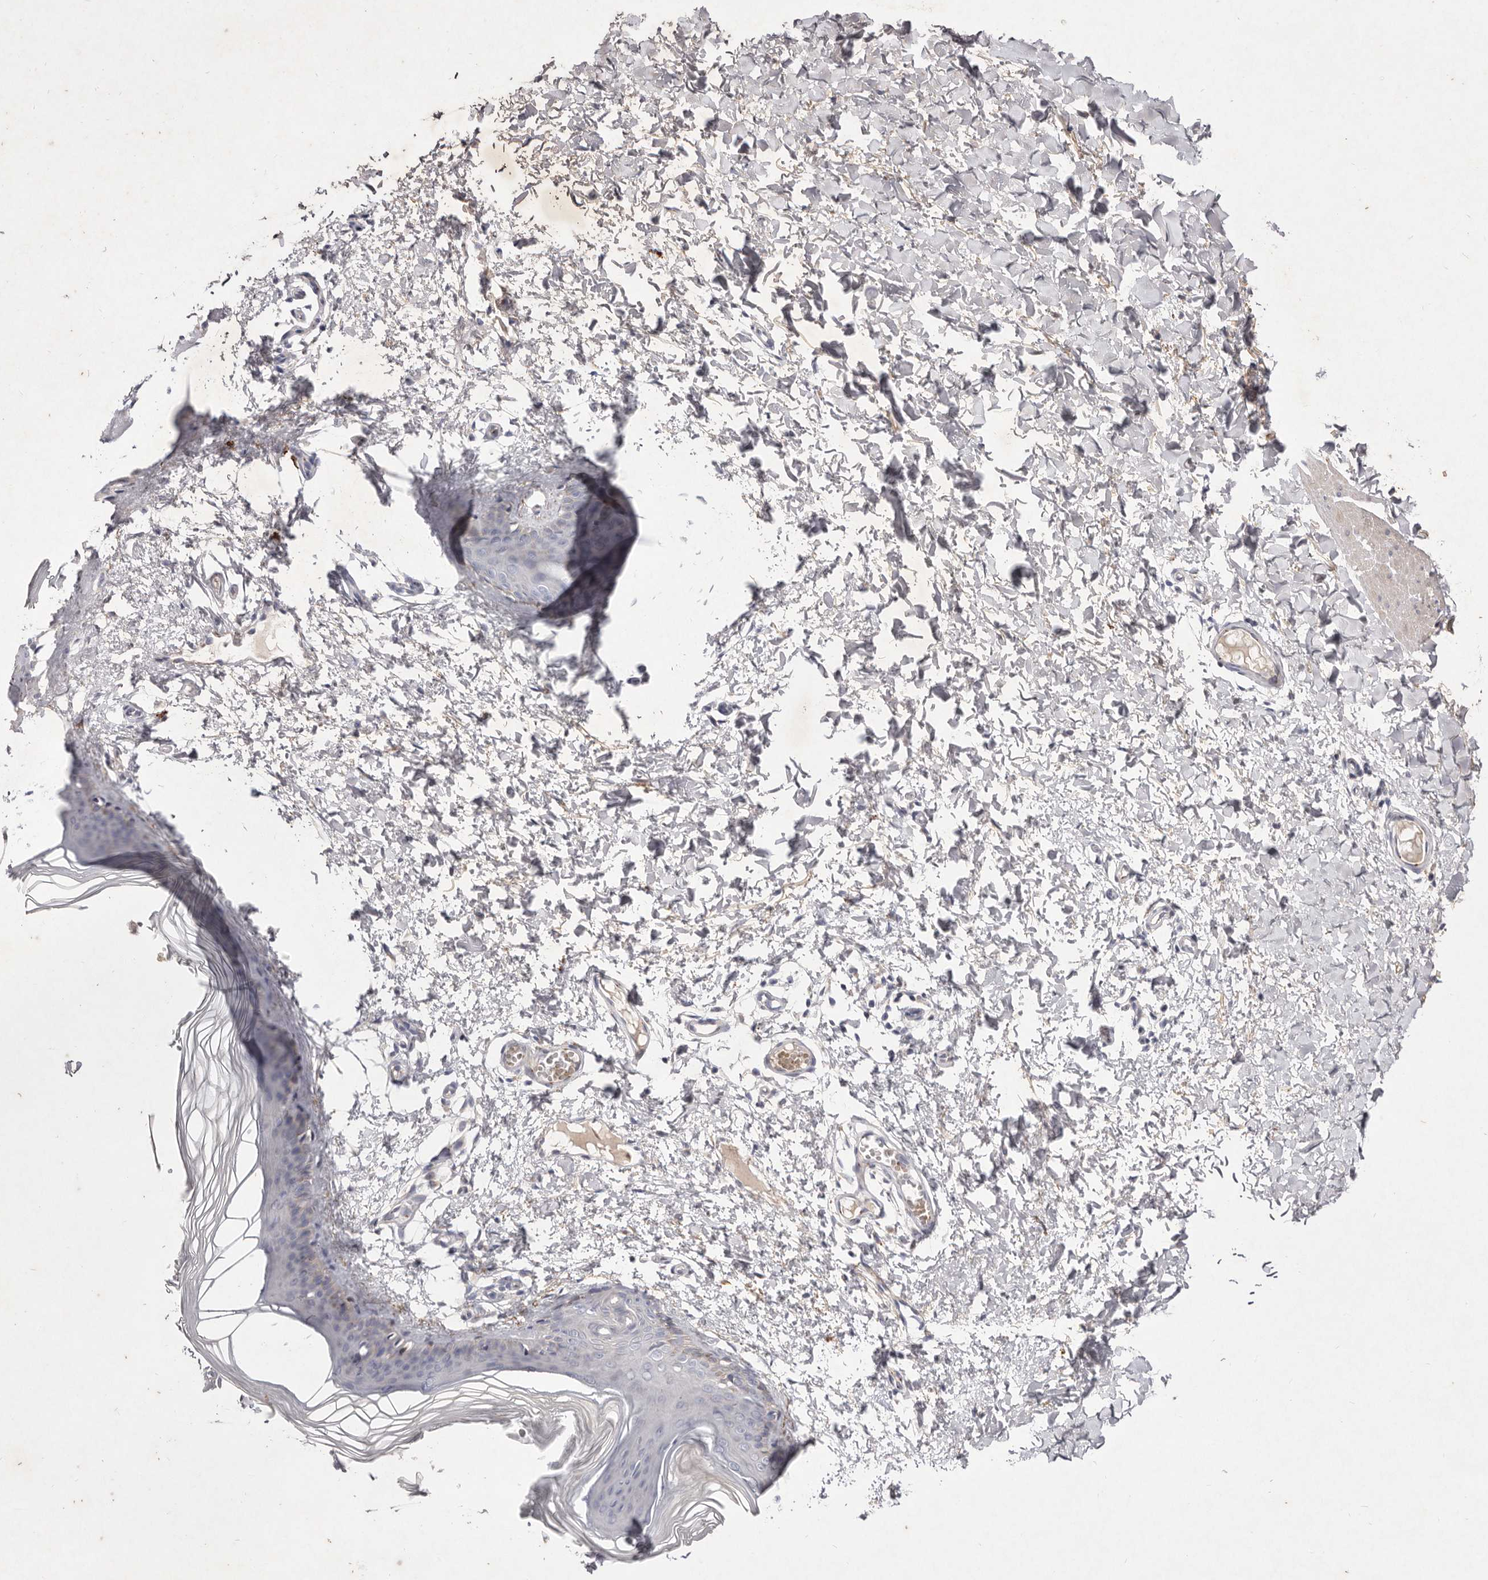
{"staining": {"intensity": "moderate", "quantity": ">75%", "location": "cytoplasmic/membranous"}, "tissue": "skin", "cell_type": "Fibroblasts", "image_type": "normal", "snomed": [{"axis": "morphology", "description": "Normal tissue, NOS"}, {"axis": "topography", "description": "Skin"}], "caption": "Immunohistochemistry (DAB) staining of benign human skin displays moderate cytoplasmic/membranous protein positivity in approximately >75% of fibroblasts.", "gene": "USP24", "patient": {"sex": "female", "age": 27}}